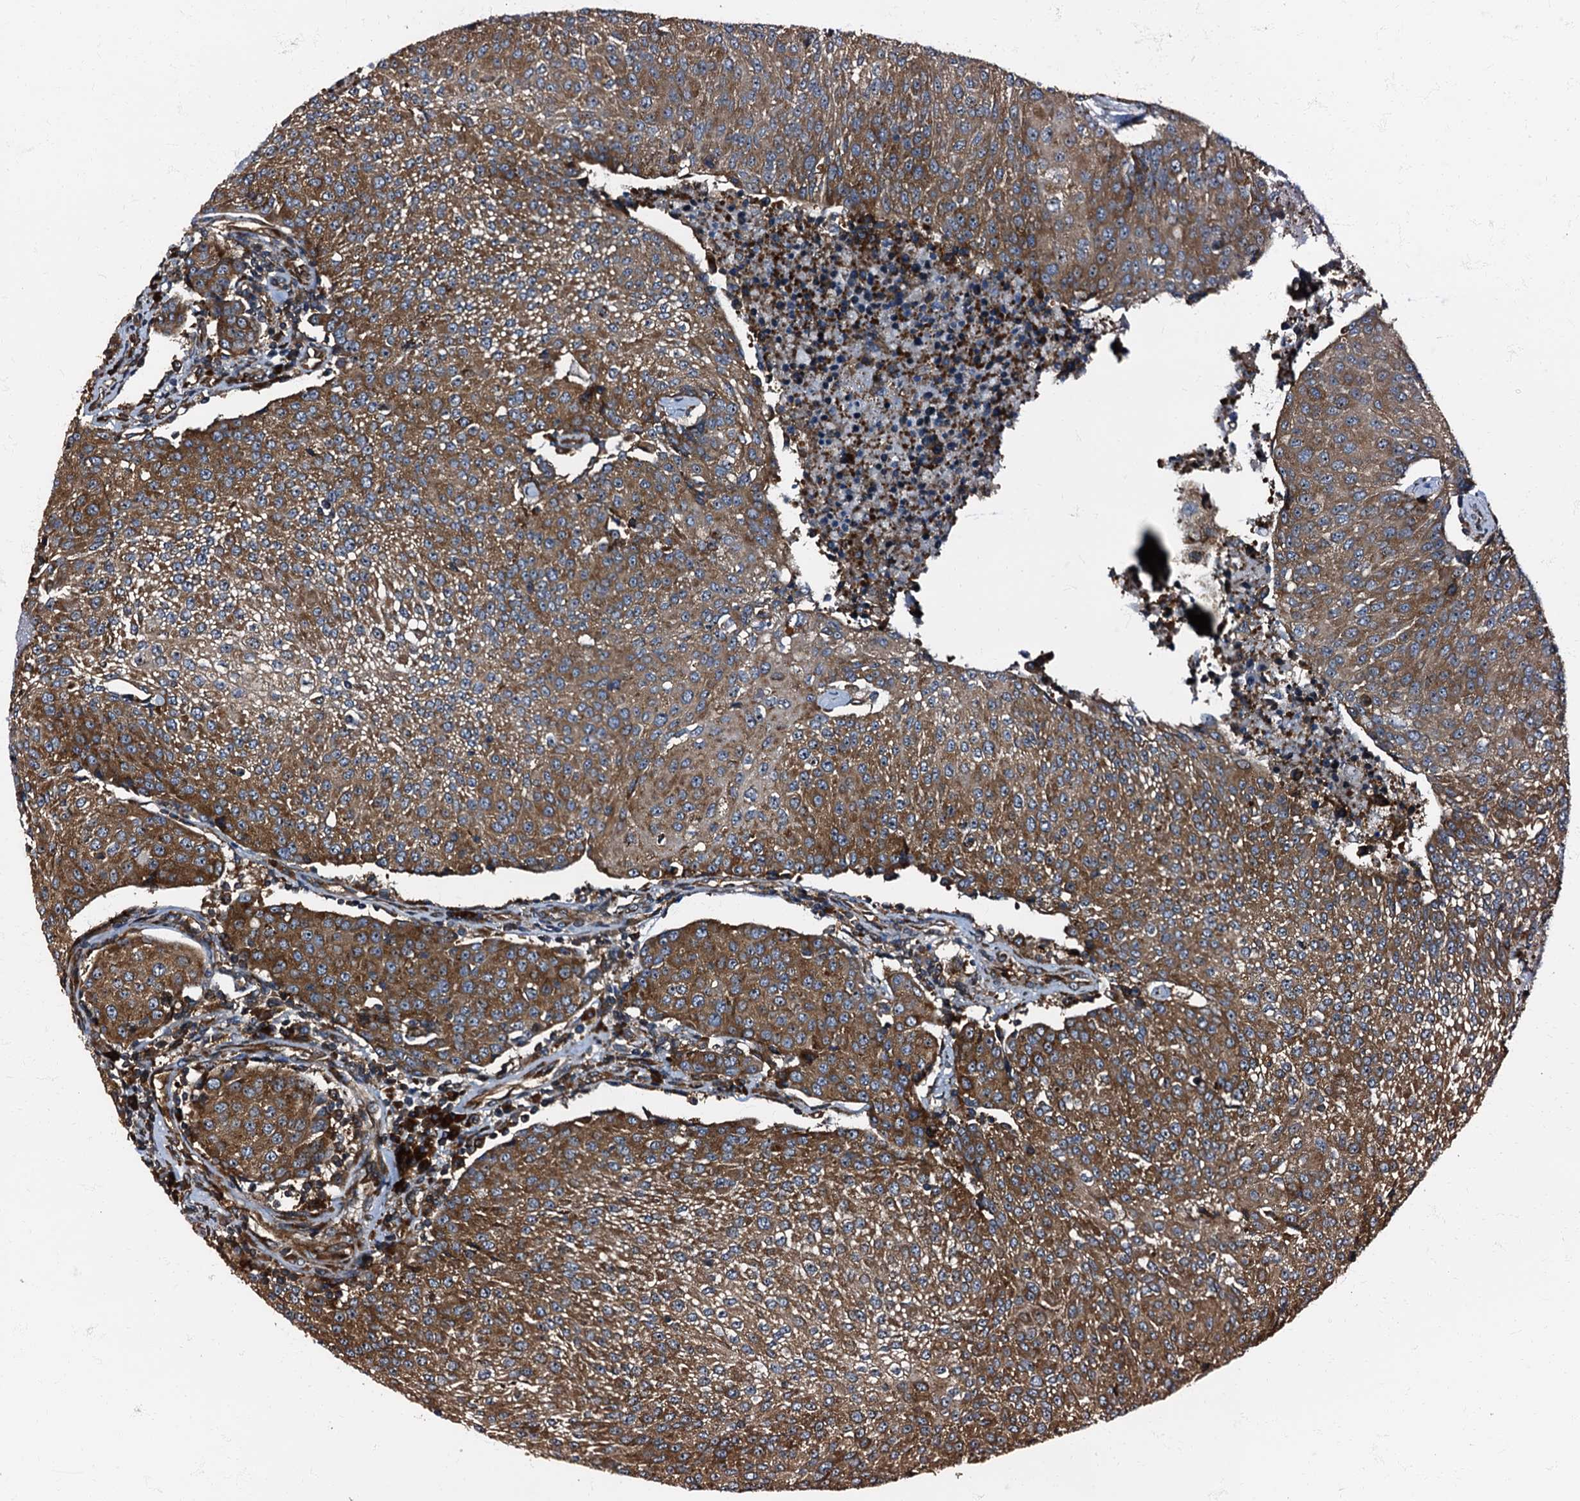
{"staining": {"intensity": "moderate", "quantity": ">75%", "location": "cytoplasmic/membranous"}, "tissue": "urothelial cancer", "cell_type": "Tumor cells", "image_type": "cancer", "snomed": [{"axis": "morphology", "description": "Urothelial carcinoma, High grade"}, {"axis": "topography", "description": "Urinary bladder"}], "caption": "Immunohistochemical staining of urothelial carcinoma (high-grade) shows medium levels of moderate cytoplasmic/membranous staining in about >75% of tumor cells.", "gene": "ATP2C1", "patient": {"sex": "female", "age": 85}}